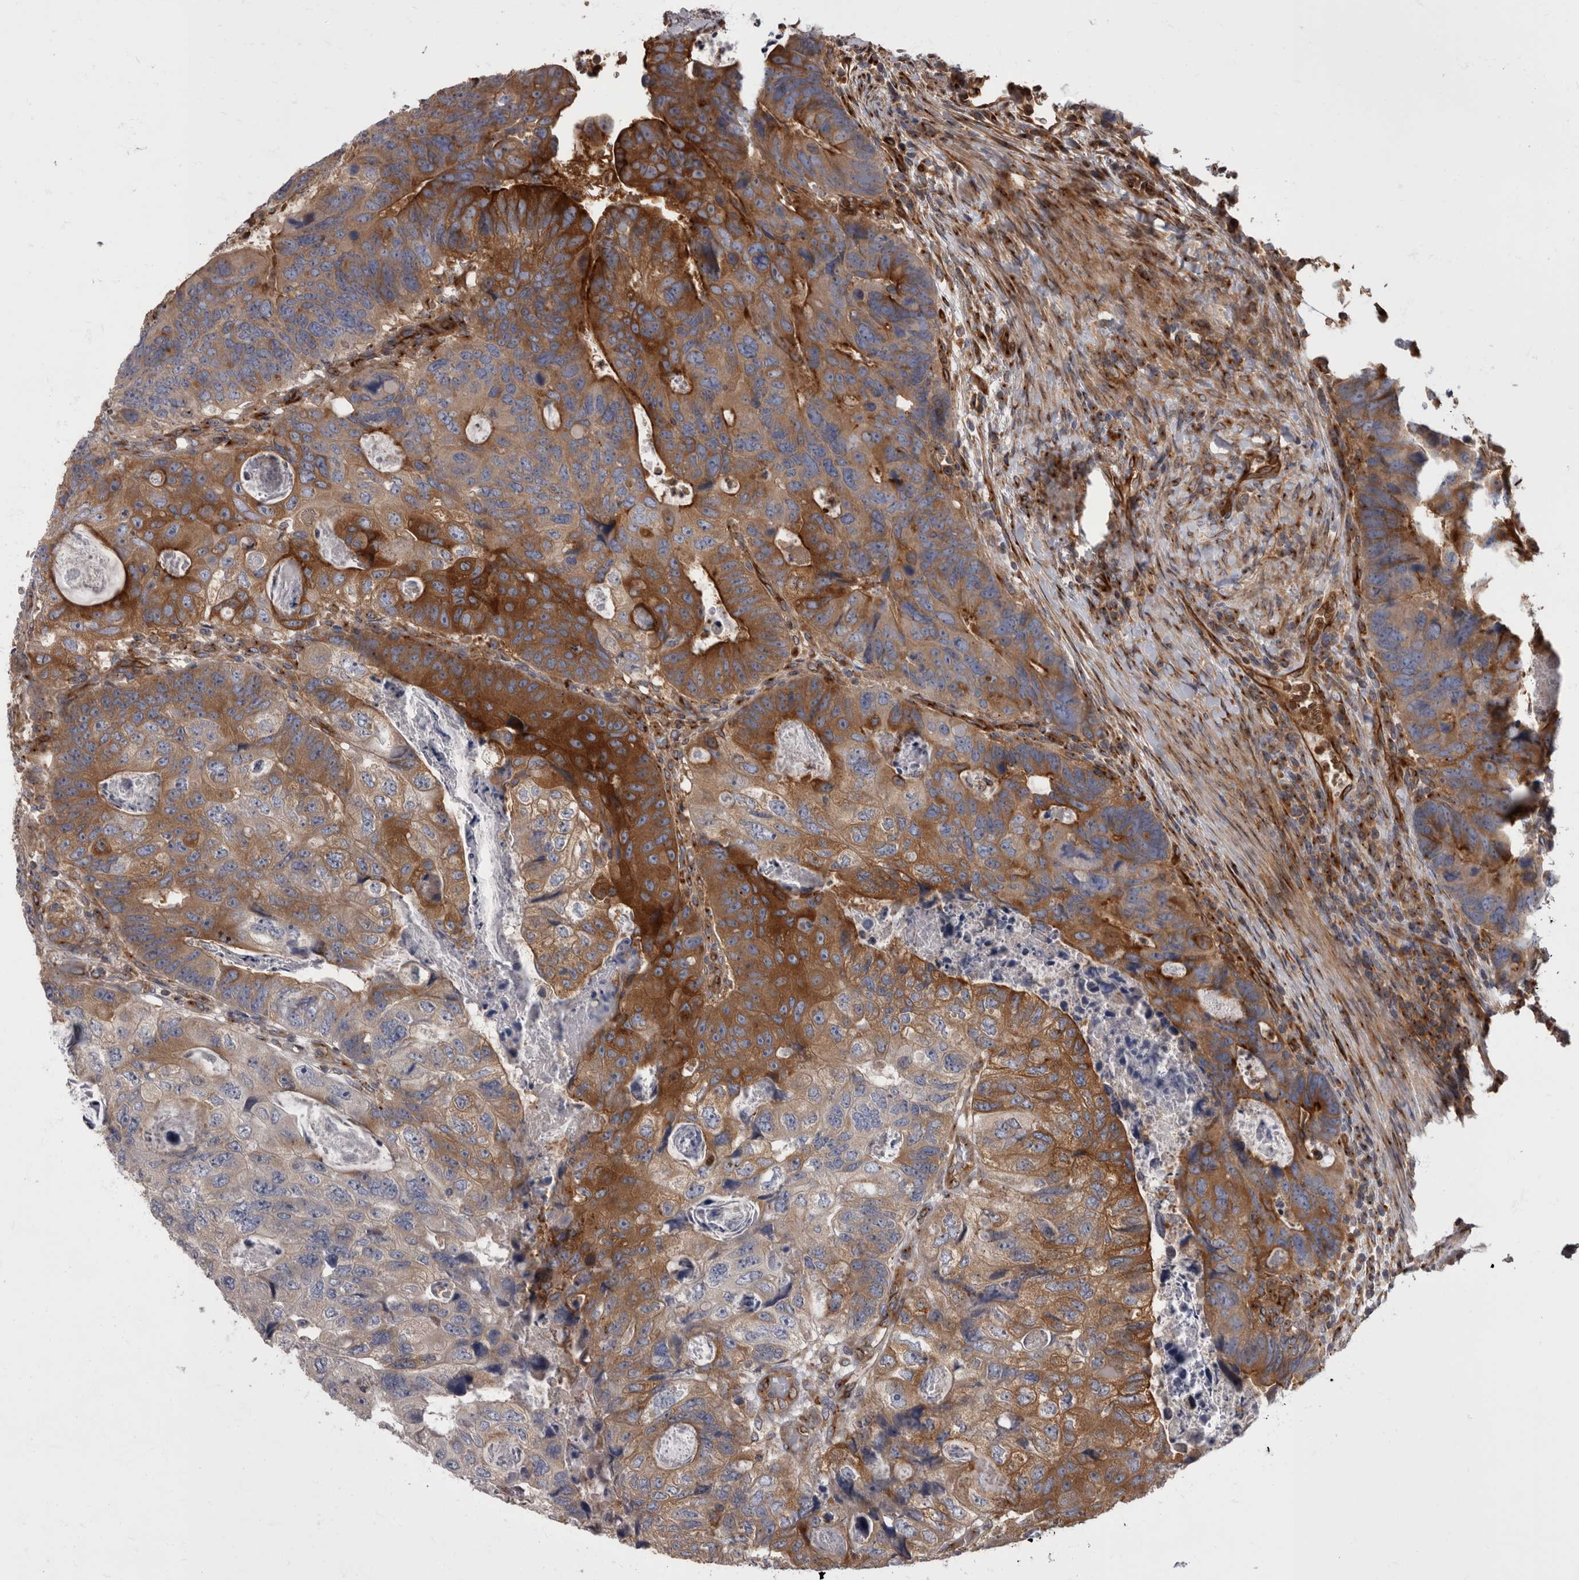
{"staining": {"intensity": "strong", "quantity": "25%-75%", "location": "cytoplasmic/membranous"}, "tissue": "colorectal cancer", "cell_type": "Tumor cells", "image_type": "cancer", "snomed": [{"axis": "morphology", "description": "Adenocarcinoma, NOS"}, {"axis": "topography", "description": "Rectum"}], "caption": "Immunohistochemical staining of colorectal cancer reveals high levels of strong cytoplasmic/membranous protein expression in about 25%-75% of tumor cells.", "gene": "HOOK3", "patient": {"sex": "male", "age": 59}}